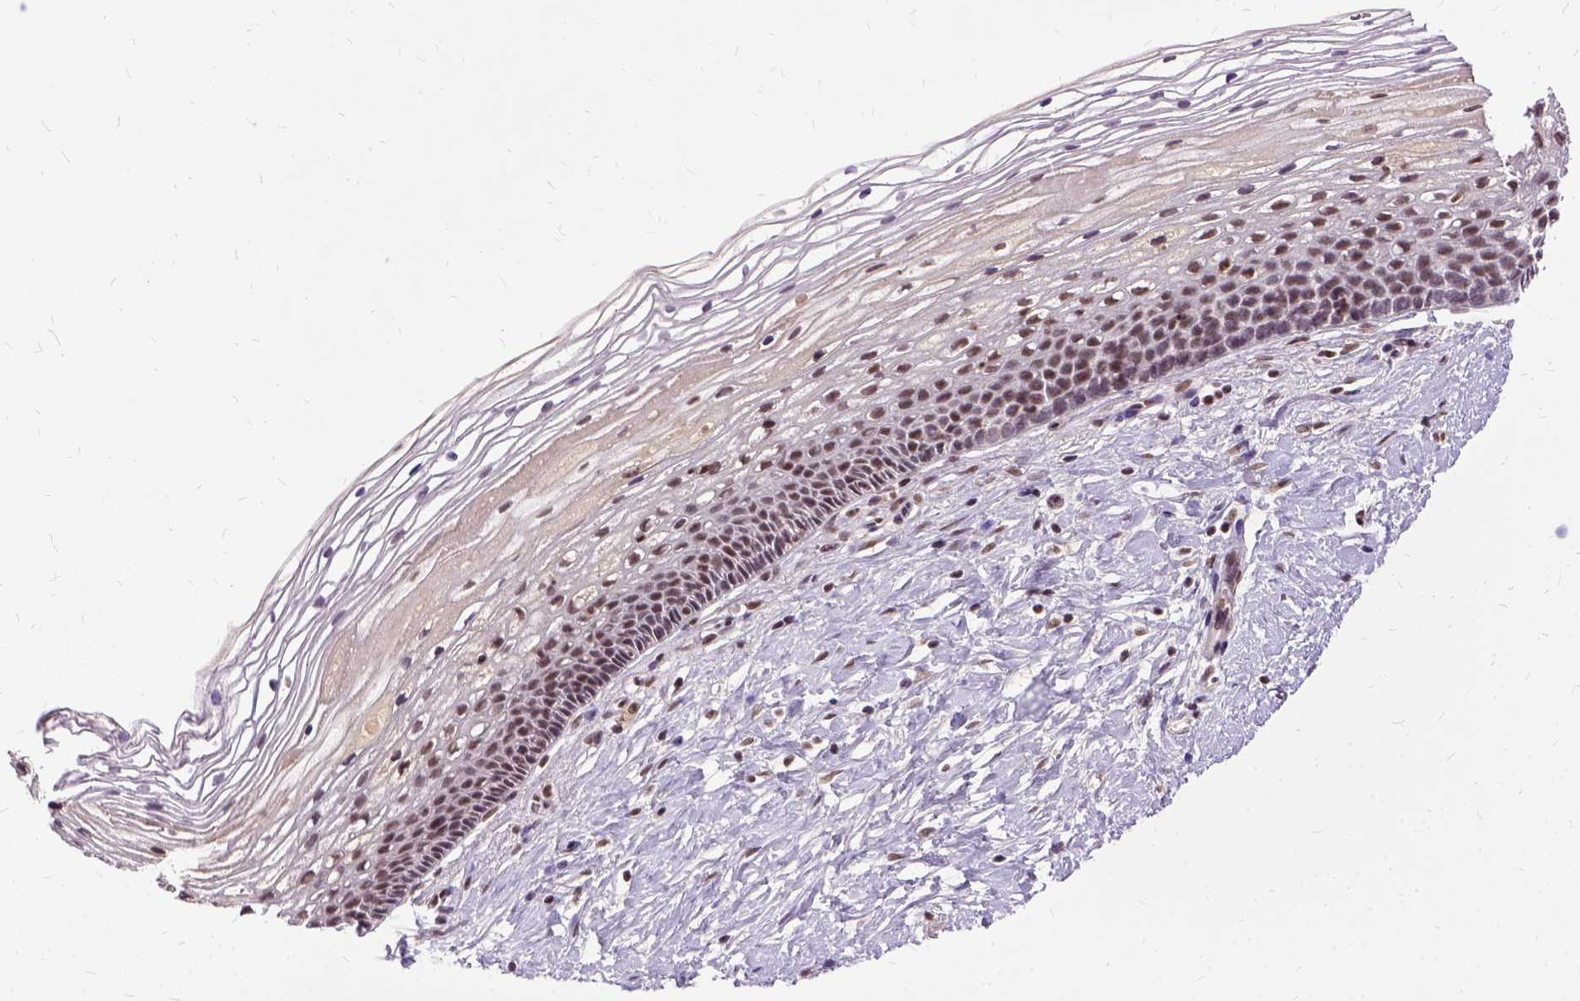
{"staining": {"intensity": "moderate", "quantity": ">75%", "location": "nuclear"}, "tissue": "cervix", "cell_type": "Glandular cells", "image_type": "normal", "snomed": [{"axis": "morphology", "description": "Normal tissue, NOS"}, {"axis": "topography", "description": "Cervix"}], "caption": "Approximately >75% of glandular cells in unremarkable cervix demonstrate moderate nuclear protein expression as visualized by brown immunohistochemical staining.", "gene": "SETD1A", "patient": {"sex": "female", "age": 34}}